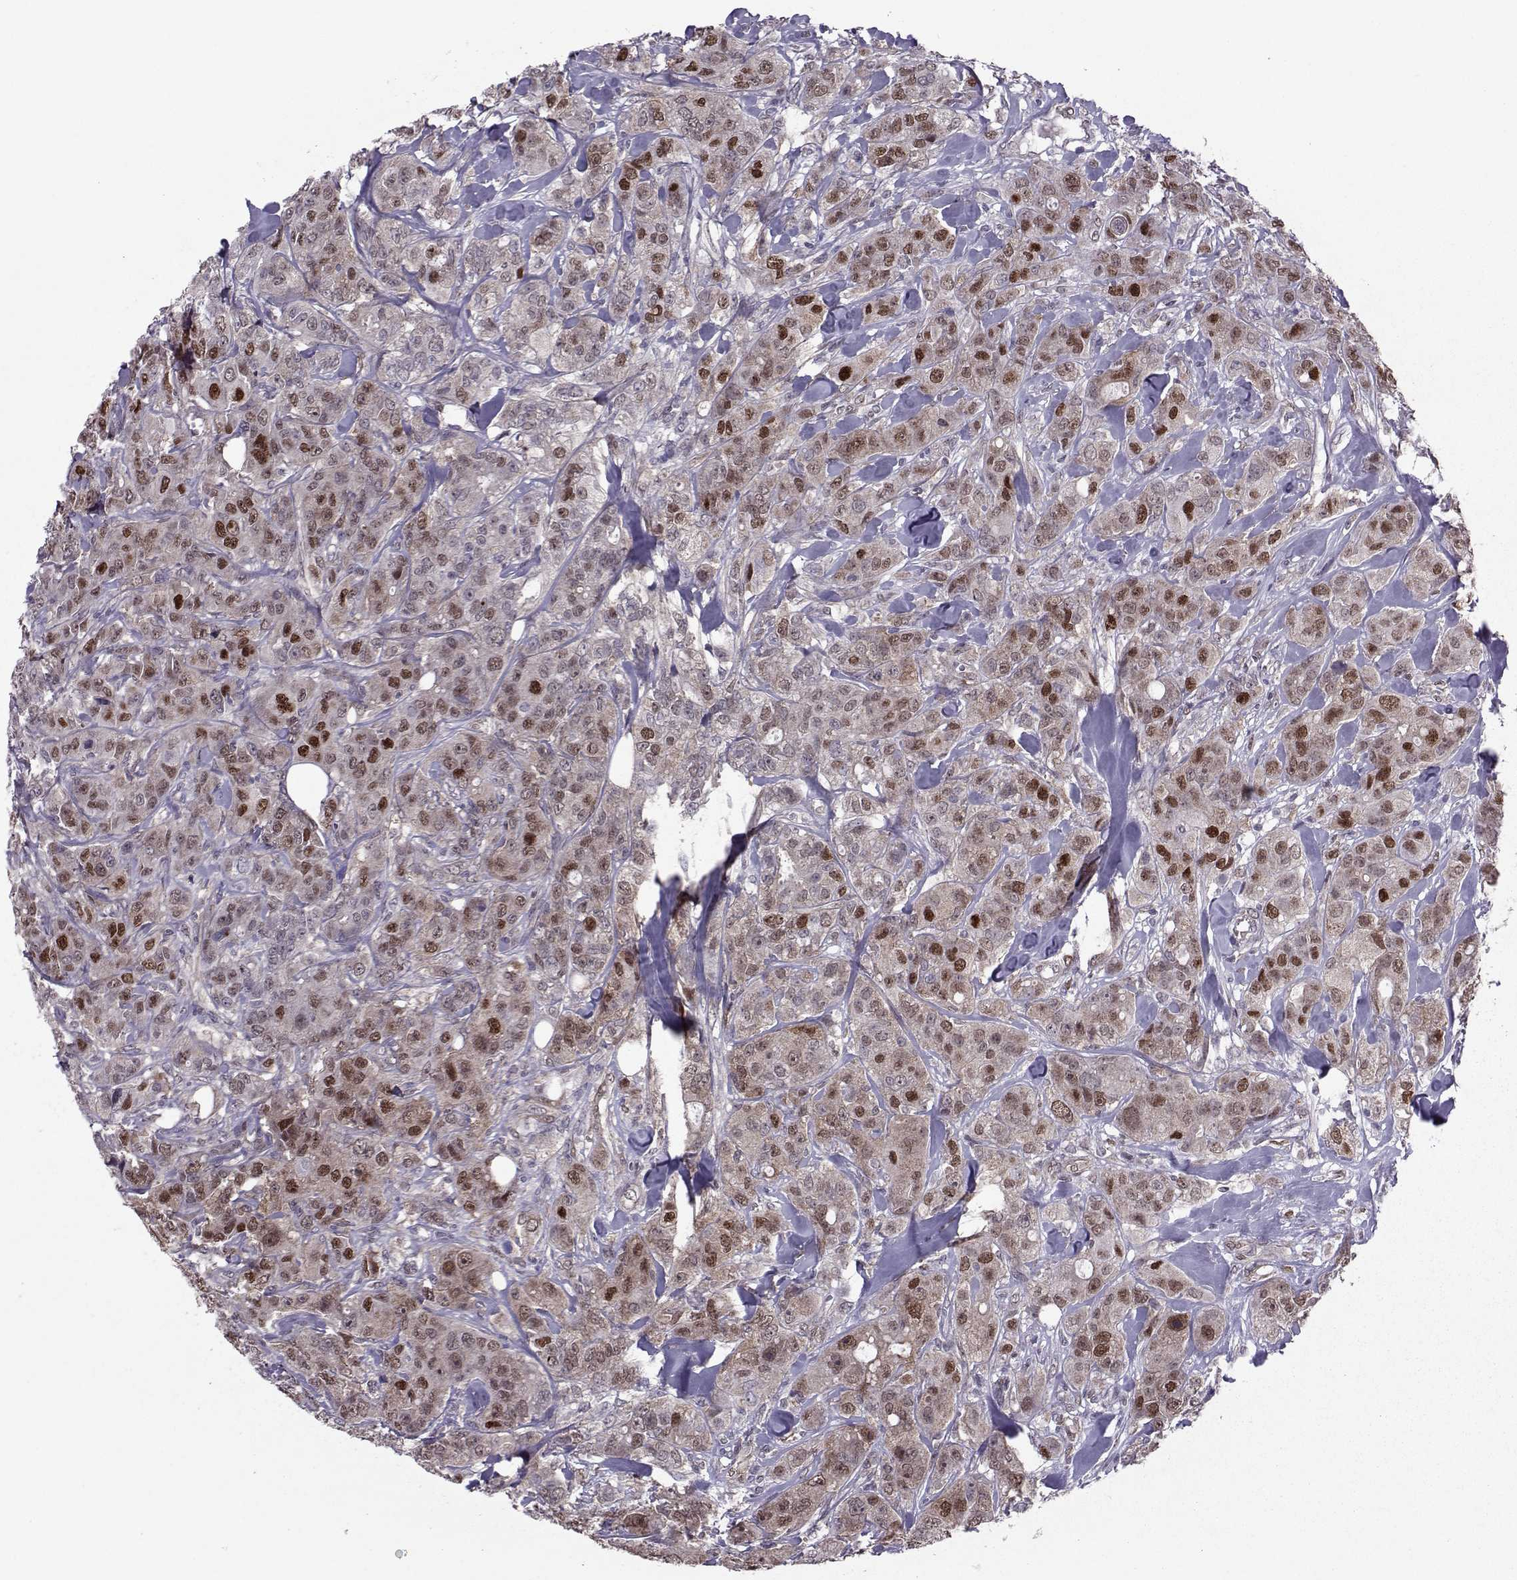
{"staining": {"intensity": "strong", "quantity": "25%-75%", "location": "nuclear"}, "tissue": "breast cancer", "cell_type": "Tumor cells", "image_type": "cancer", "snomed": [{"axis": "morphology", "description": "Duct carcinoma"}, {"axis": "topography", "description": "Breast"}], "caption": "Protein staining of breast intraductal carcinoma tissue demonstrates strong nuclear positivity in approximately 25%-75% of tumor cells. (DAB (3,3'-diaminobenzidine) IHC with brightfield microscopy, high magnification).", "gene": "CDK4", "patient": {"sex": "female", "age": 43}}